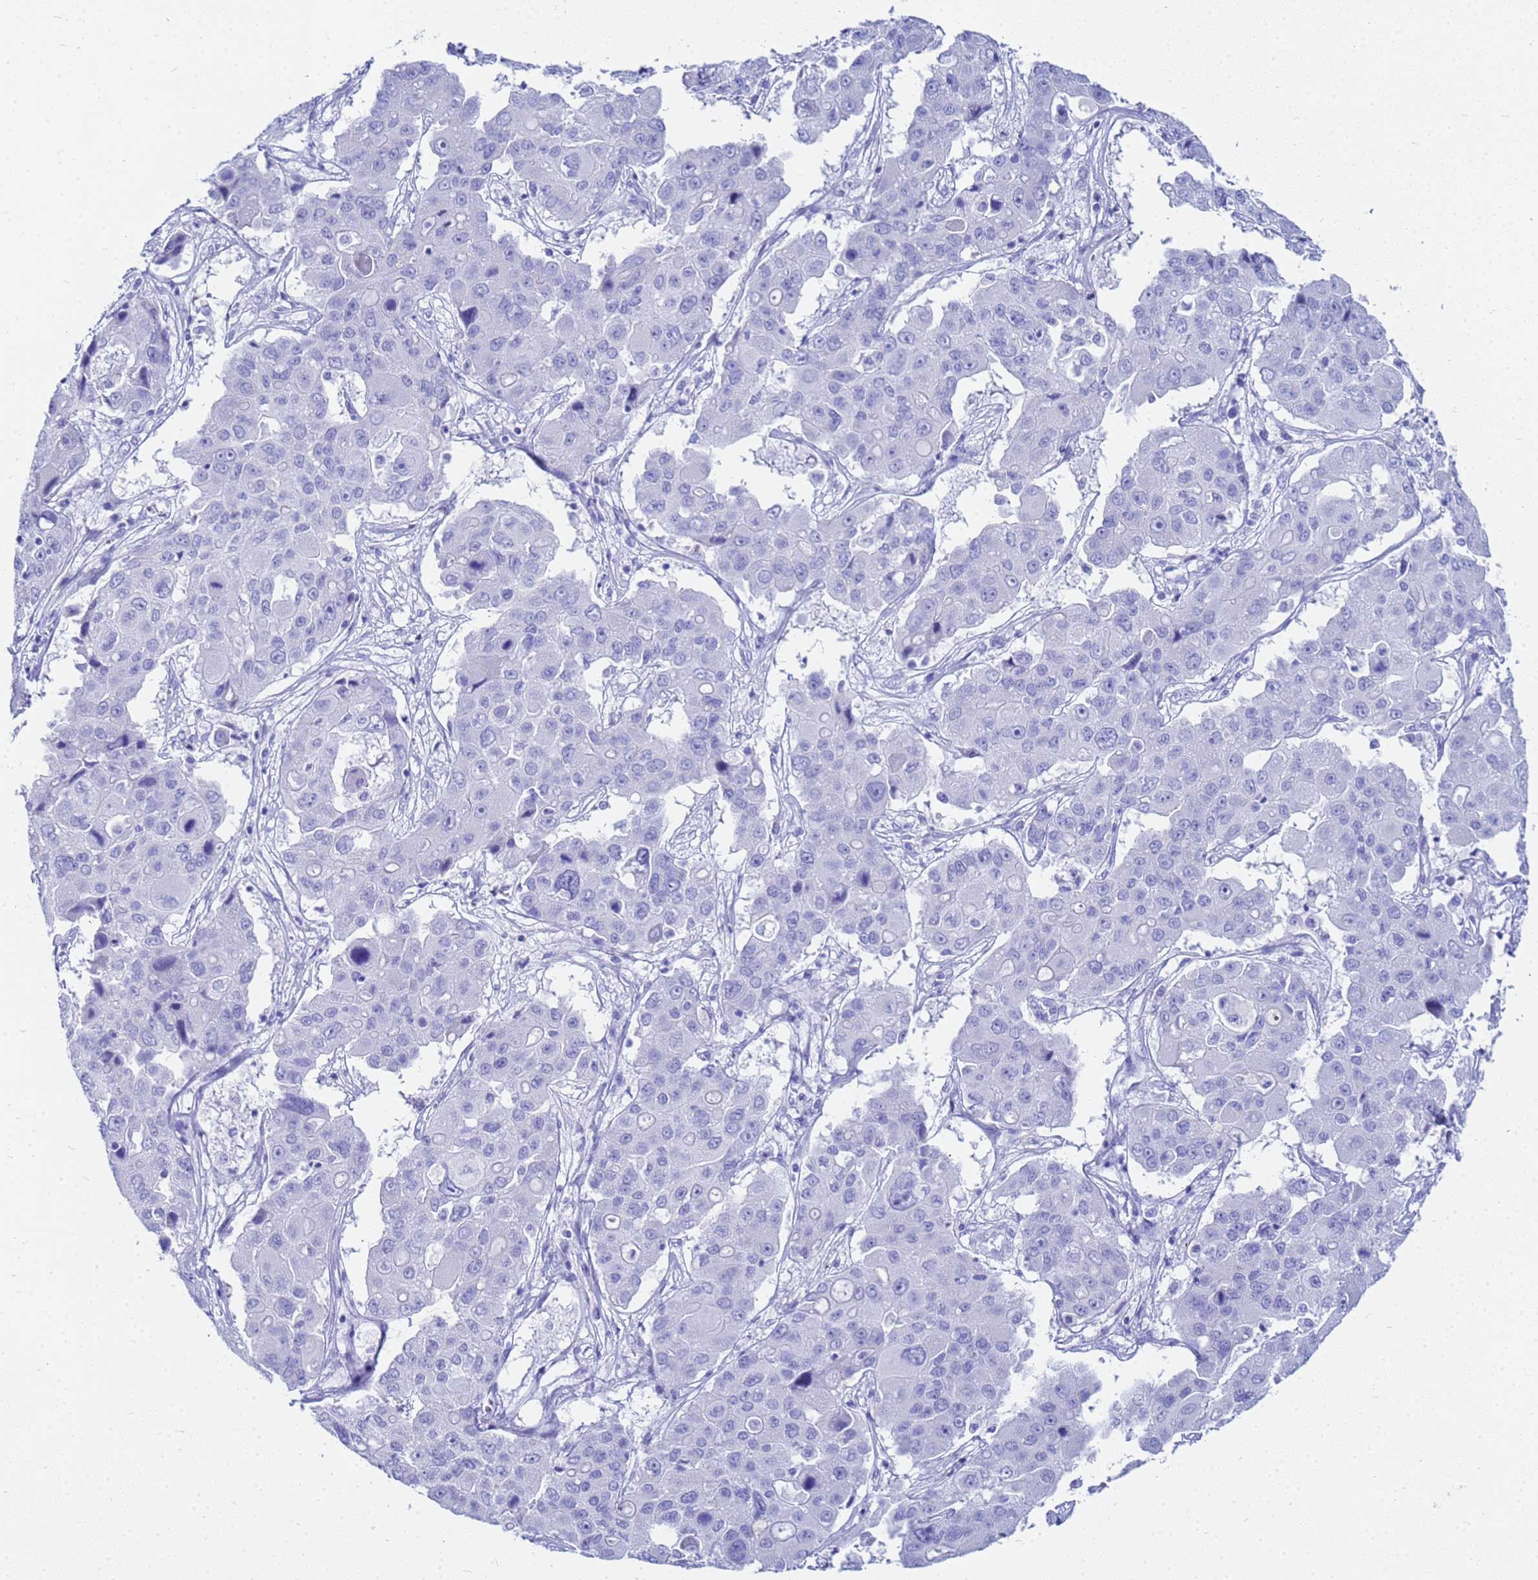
{"staining": {"intensity": "negative", "quantity": "none", "location": "none"}, "tissue": "liver cancer", "cell_type": "Tumor cells", "image_type": "cancer", "snomed": [{"axis": "morphology", "description": "Cholangiocarcinoma"}, {"axis": "topography", "description": "Liver"}], "caption": "Liver cholangiocarcinoma was stained to show a protein in brown. There is no significant staining in tumor cells.", "gene": "CKB", "patient": {"sex": "male", "age": 67}}